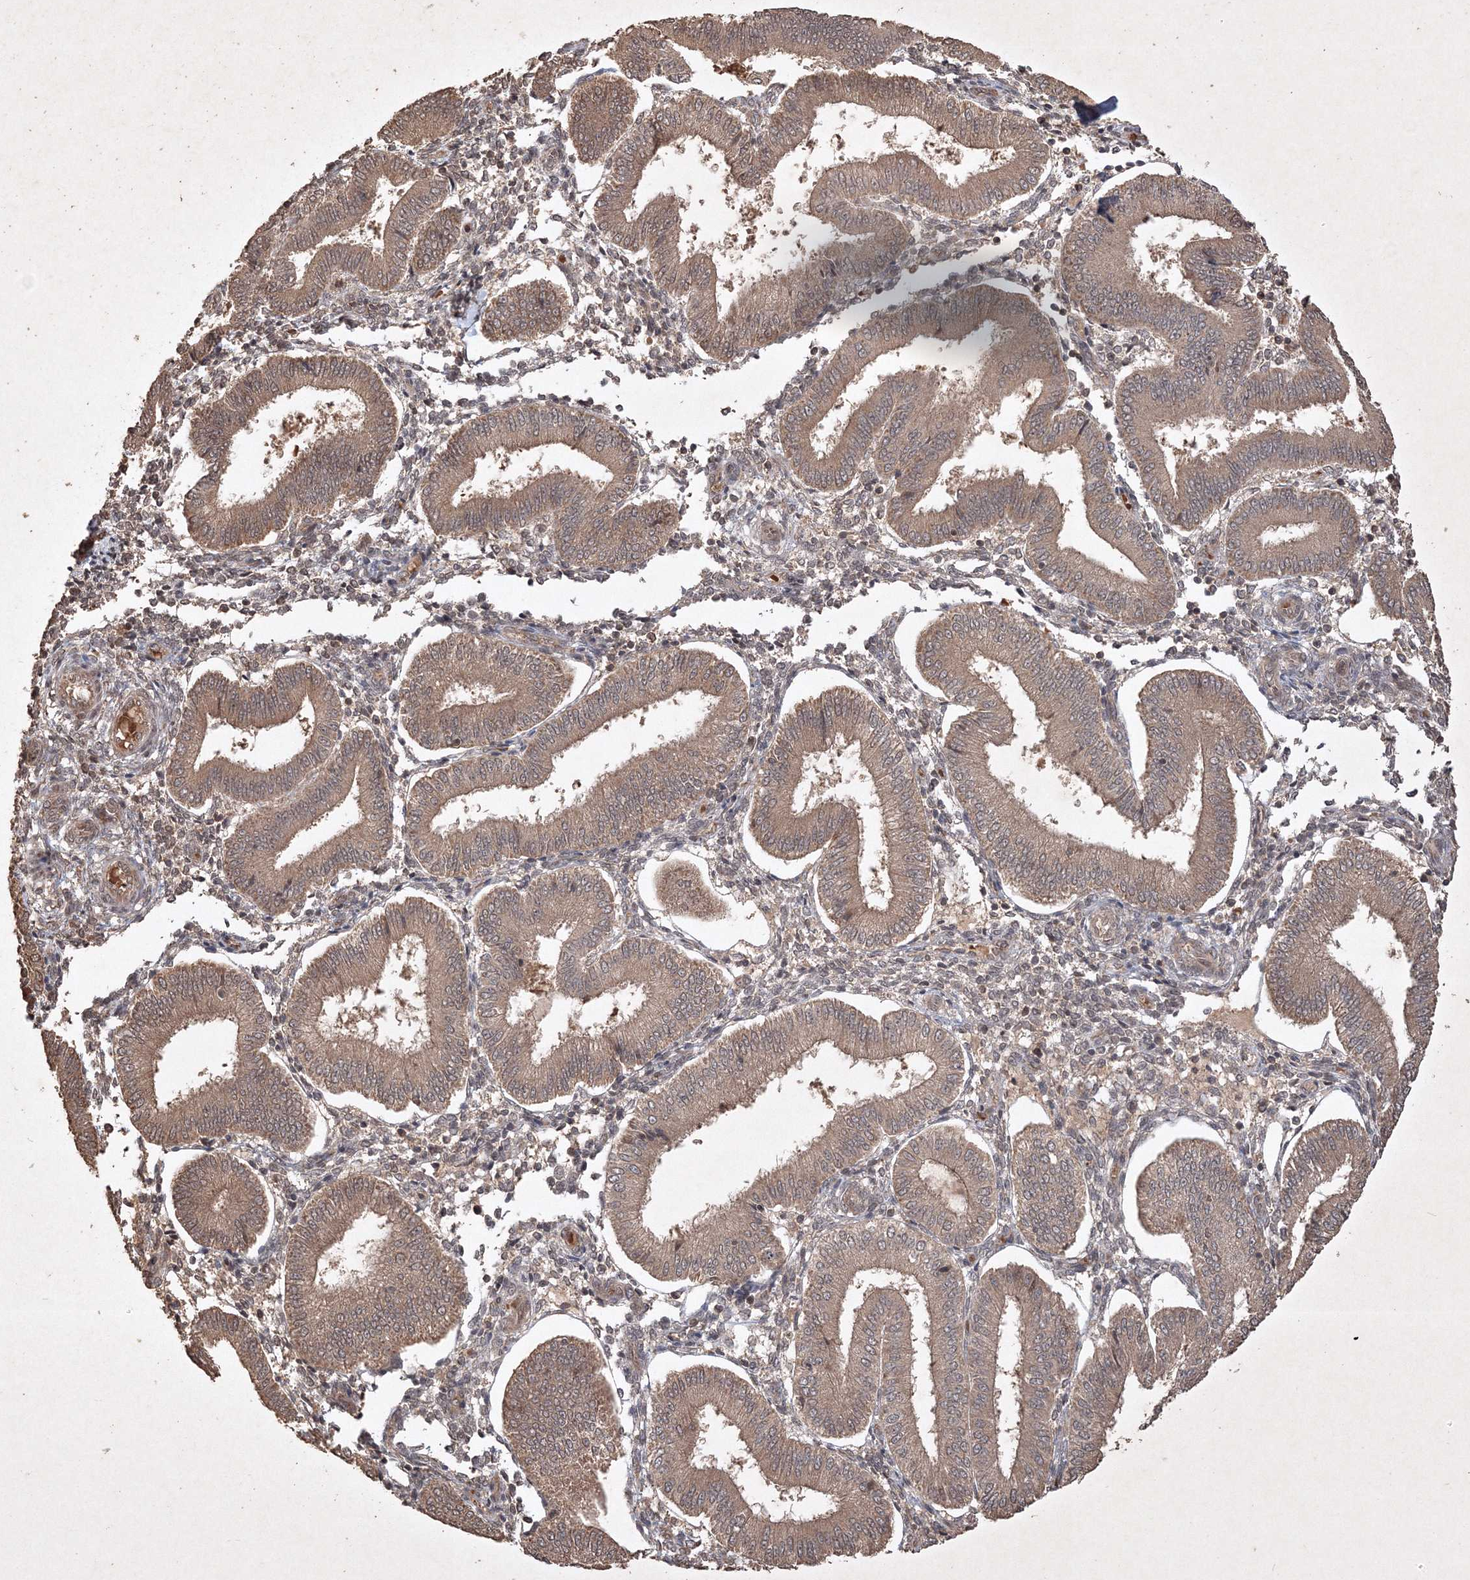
{"staining": {"intensity": "negative", "quantity": "none", "location": "none"}, "tissue": "endometrium", "cell_type": "Cells in endometrial stroma", "image_type": "normal", "snomed": [{"axis": "morphology", "description": "Normal tissue, NOS"}, {"axis": "topography", "description": "Endometrium"}], "caption": "Photomicrograph shows no protein staining in cells in endometrial stroma of normal endometrium.", "gene": "PELI3", "patient": {"sex": "female", "age": 39}}